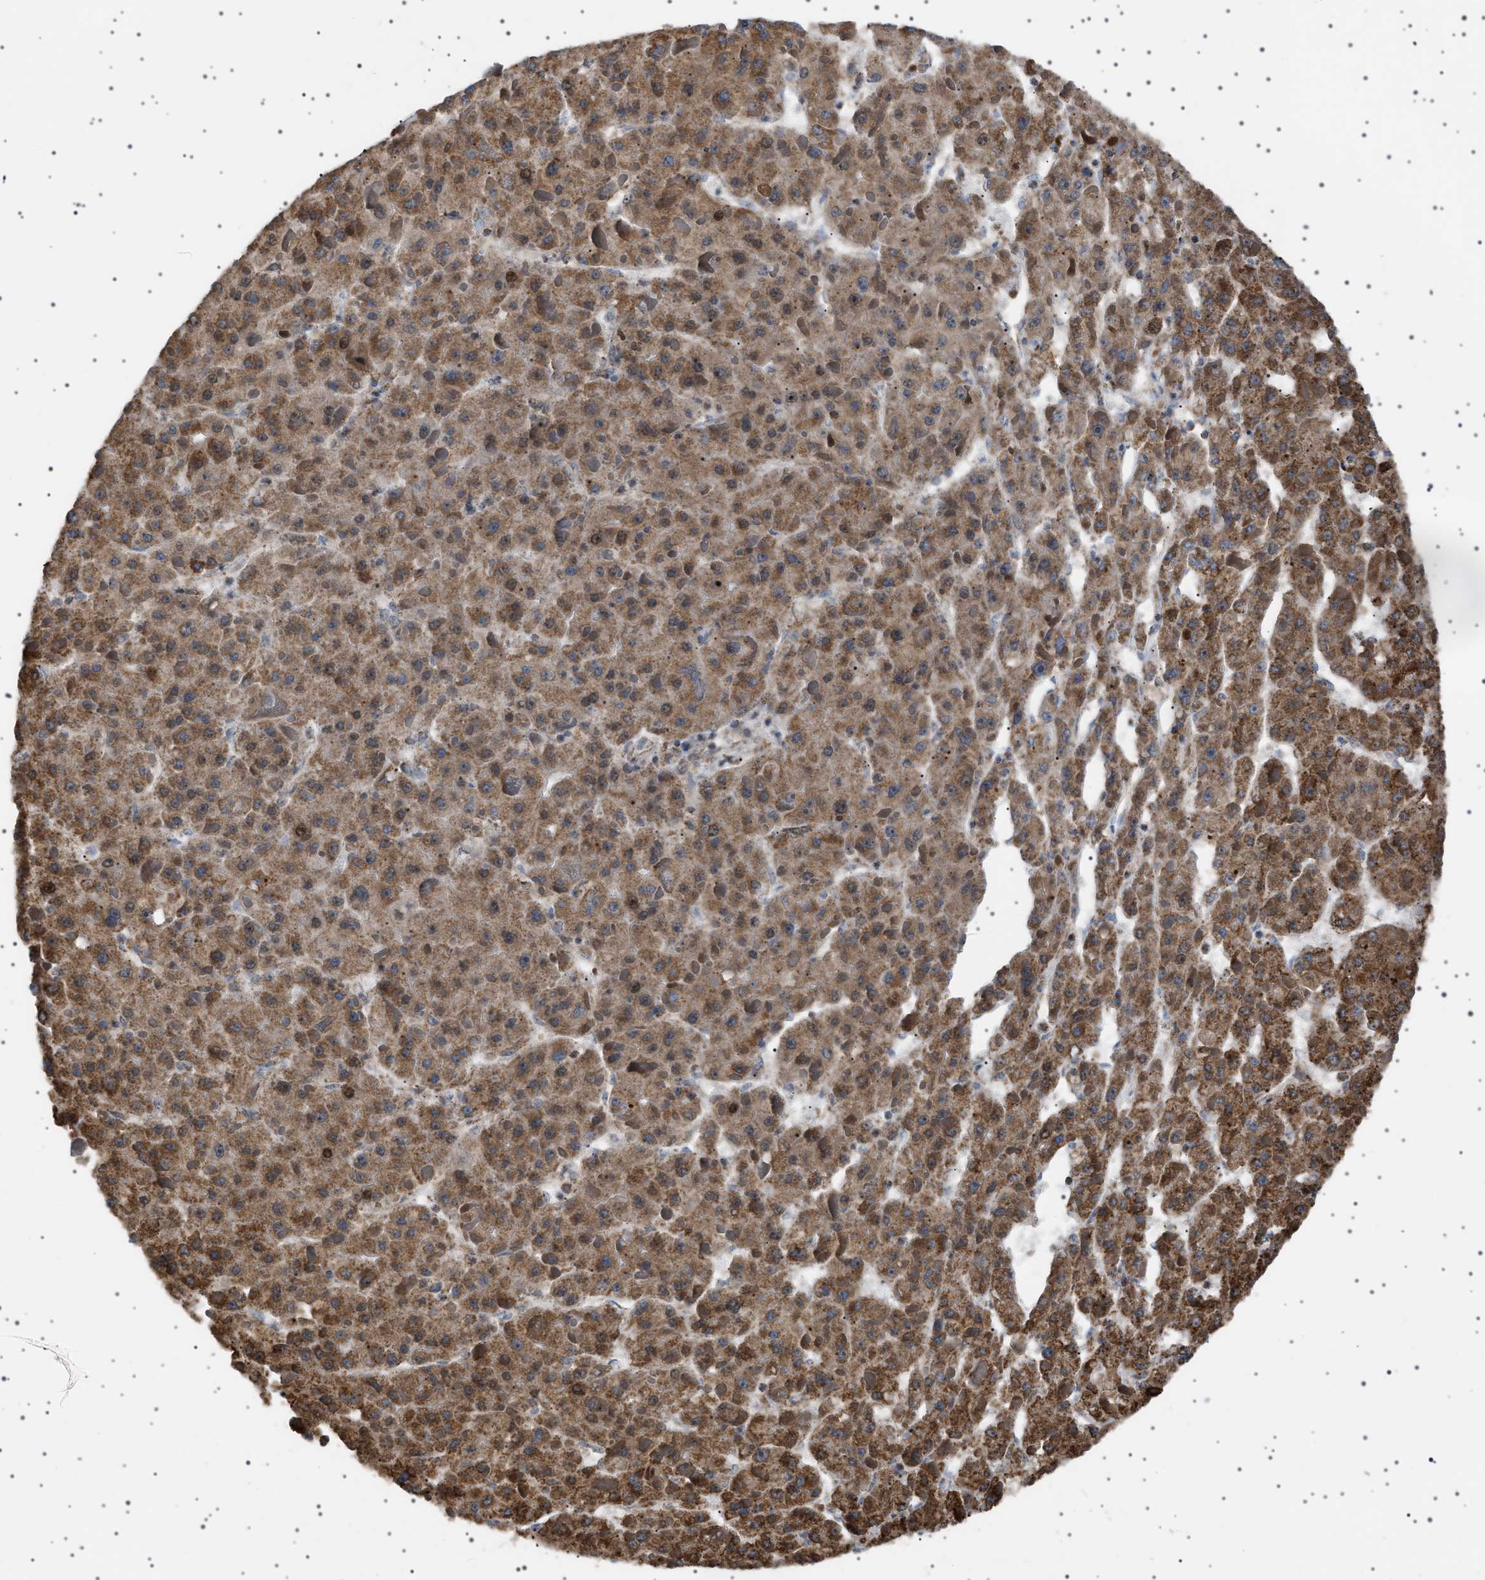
{"staining": {"intensity": "moderate", "quantity": ">75%", "location": "cytoplasmic/membranous"}, "tissue": "liver cancer", "cell_type": "Tumor cells", "image_type": "cancer", "snomed": [{"axis": "morphology", "description": "Carcinoma, Hepatocellular, NOS"}, {"axis": "topography", "description": "Liver"}], "caption": "A medium amount of moderate cytoplasmic/membranous expression is appreciated in approximately >75% of tumor cells in liver cancer tissue.", "gene": "MELK", "patient": {"sex": "female", "age": 73}}